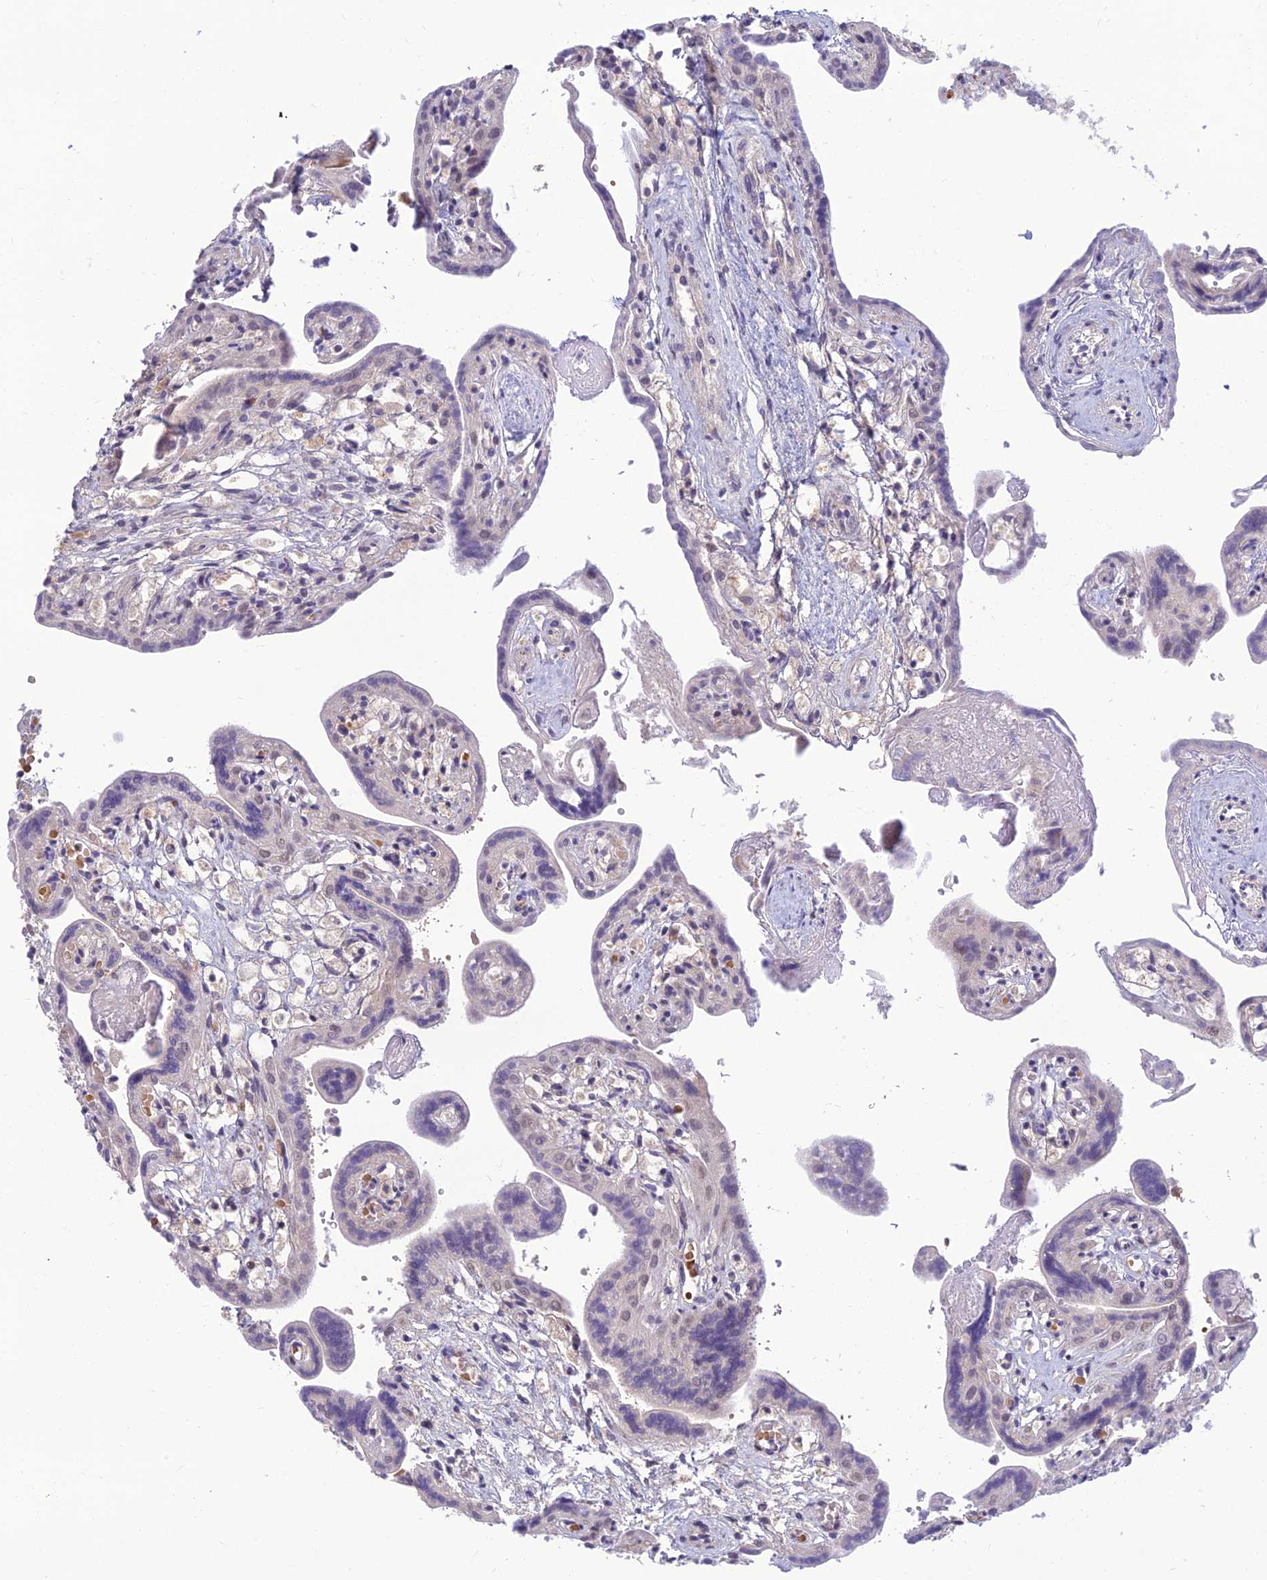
{"staining": {"intensity": "moderate", "quantity": "25%-75%", "location": "nuclear"}, "tissue": "placenta", "cell_type": "Trophoblastic cells", "image_type": "normal", "snomed": [{"axis": "morphology", "description": "Normal tissue, NOS"}, {"axis": "topography", "description": "Placenta"}], "caption": "Approximately 25%-75% of trophoblastic cells in normal human placenta exhibit moderate nuclear protein expression as visualized by brown immunohistochemical staining.", "gene": "ASPDH", "patient": {"sex": "female", "age": 37}}